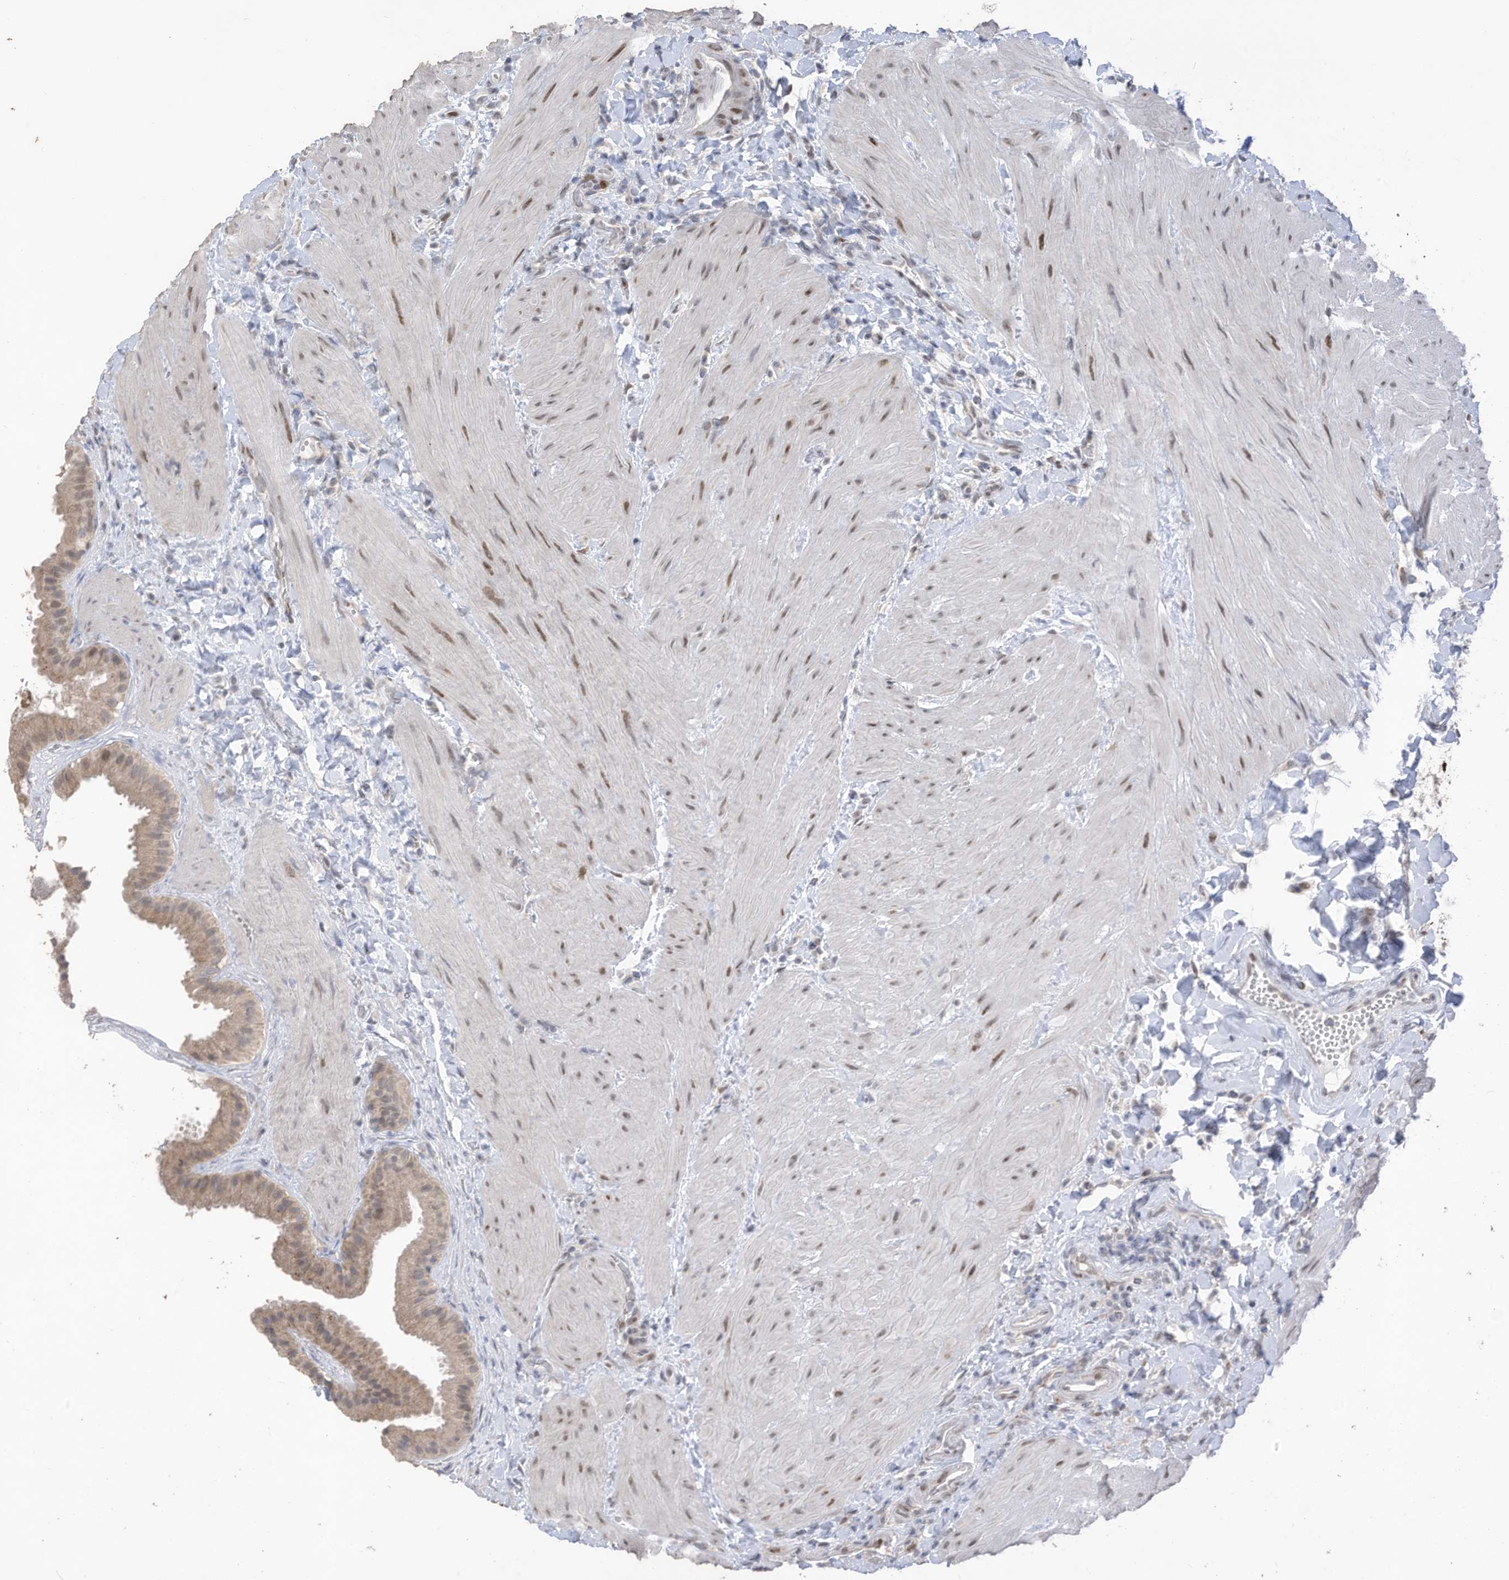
{"staining": {"intensity": "weak", "quantity": ">75%", "location": "cytoplasmic/membranous,nuclear"}, "tissue": "gallbladder", "cell_type": "Glandular cells", "image_type": "normal", "snomed": [{"axis": "morphology", "description": "Normal tissue, NOS"}, {"axis": "topography", "description": "Gallbladder"}], "caption": "Gallbladder stained for a protein (brown) shows weak cytoplasmic/membranous,nuclear positive expression in approximately >75% of glandular cells.", "gene": "RABL3", "patient": {"sex": "male", "age": 55}}